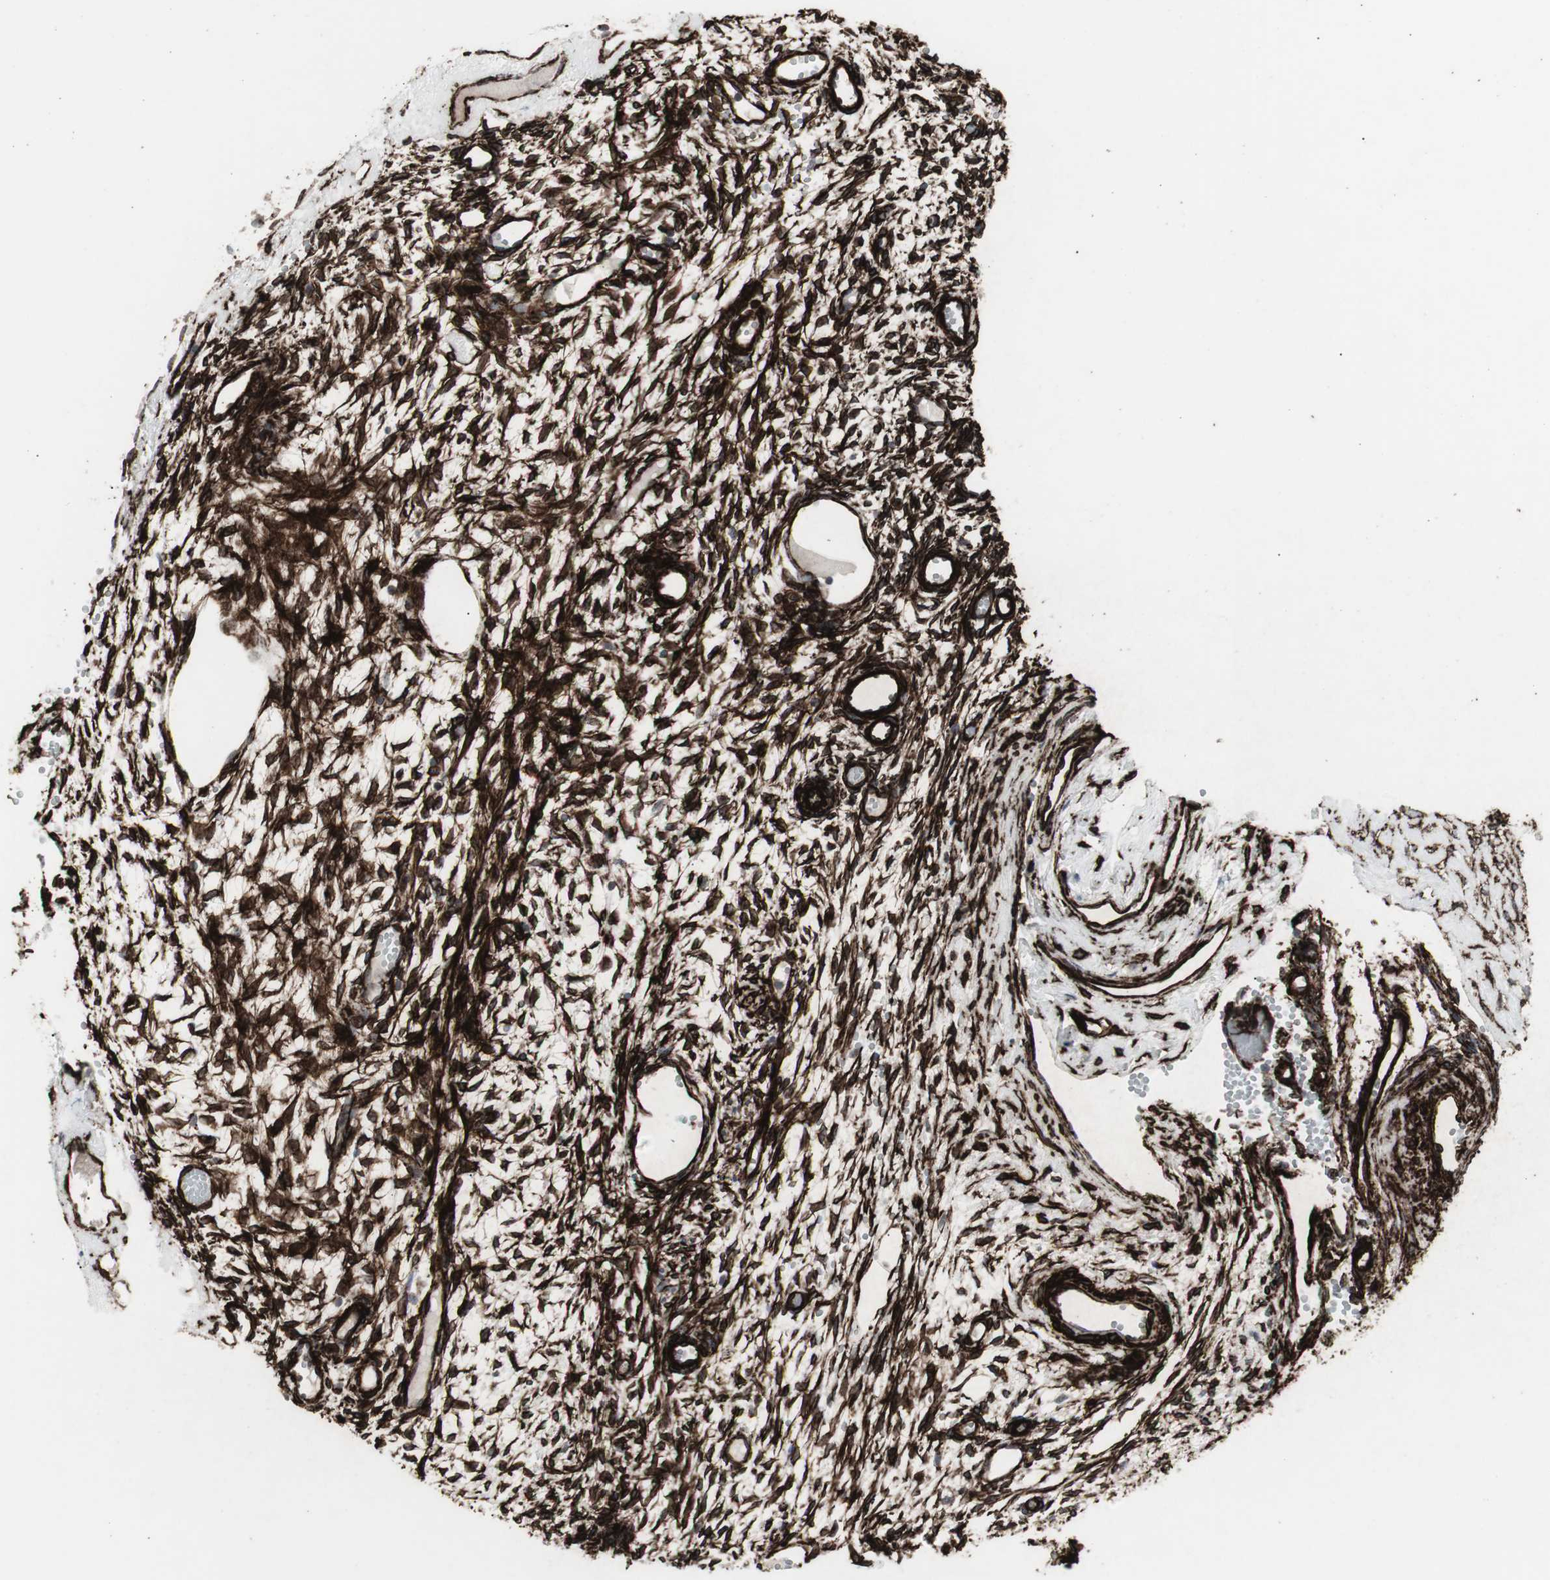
{"staining": {"intensity": "strong", "quantity": "25%-75%", "location": "cytoplasmic/membranous"}, "tissue": "ovary", "cell_type": "Follicle cells", "image_type": "normal", "snomed": [{"axis": "morphology", "description": "Normal tissue, NOS"}, {"axis": "topography", "description": "Ovary"}], "caption": "DAB (3,3'-diaminobenzidine) immunohistochemical staining of benign human ovary exhibits strong cytoplasmic/membranous protein staining in about 25%-75% of follicle cells. (DAB (3,3'-diaminobenzidine) IHC with brightfield microscopy, high magnification).", "gene": "PDGFA", "patient": {"sex": "female", "age": 35}}